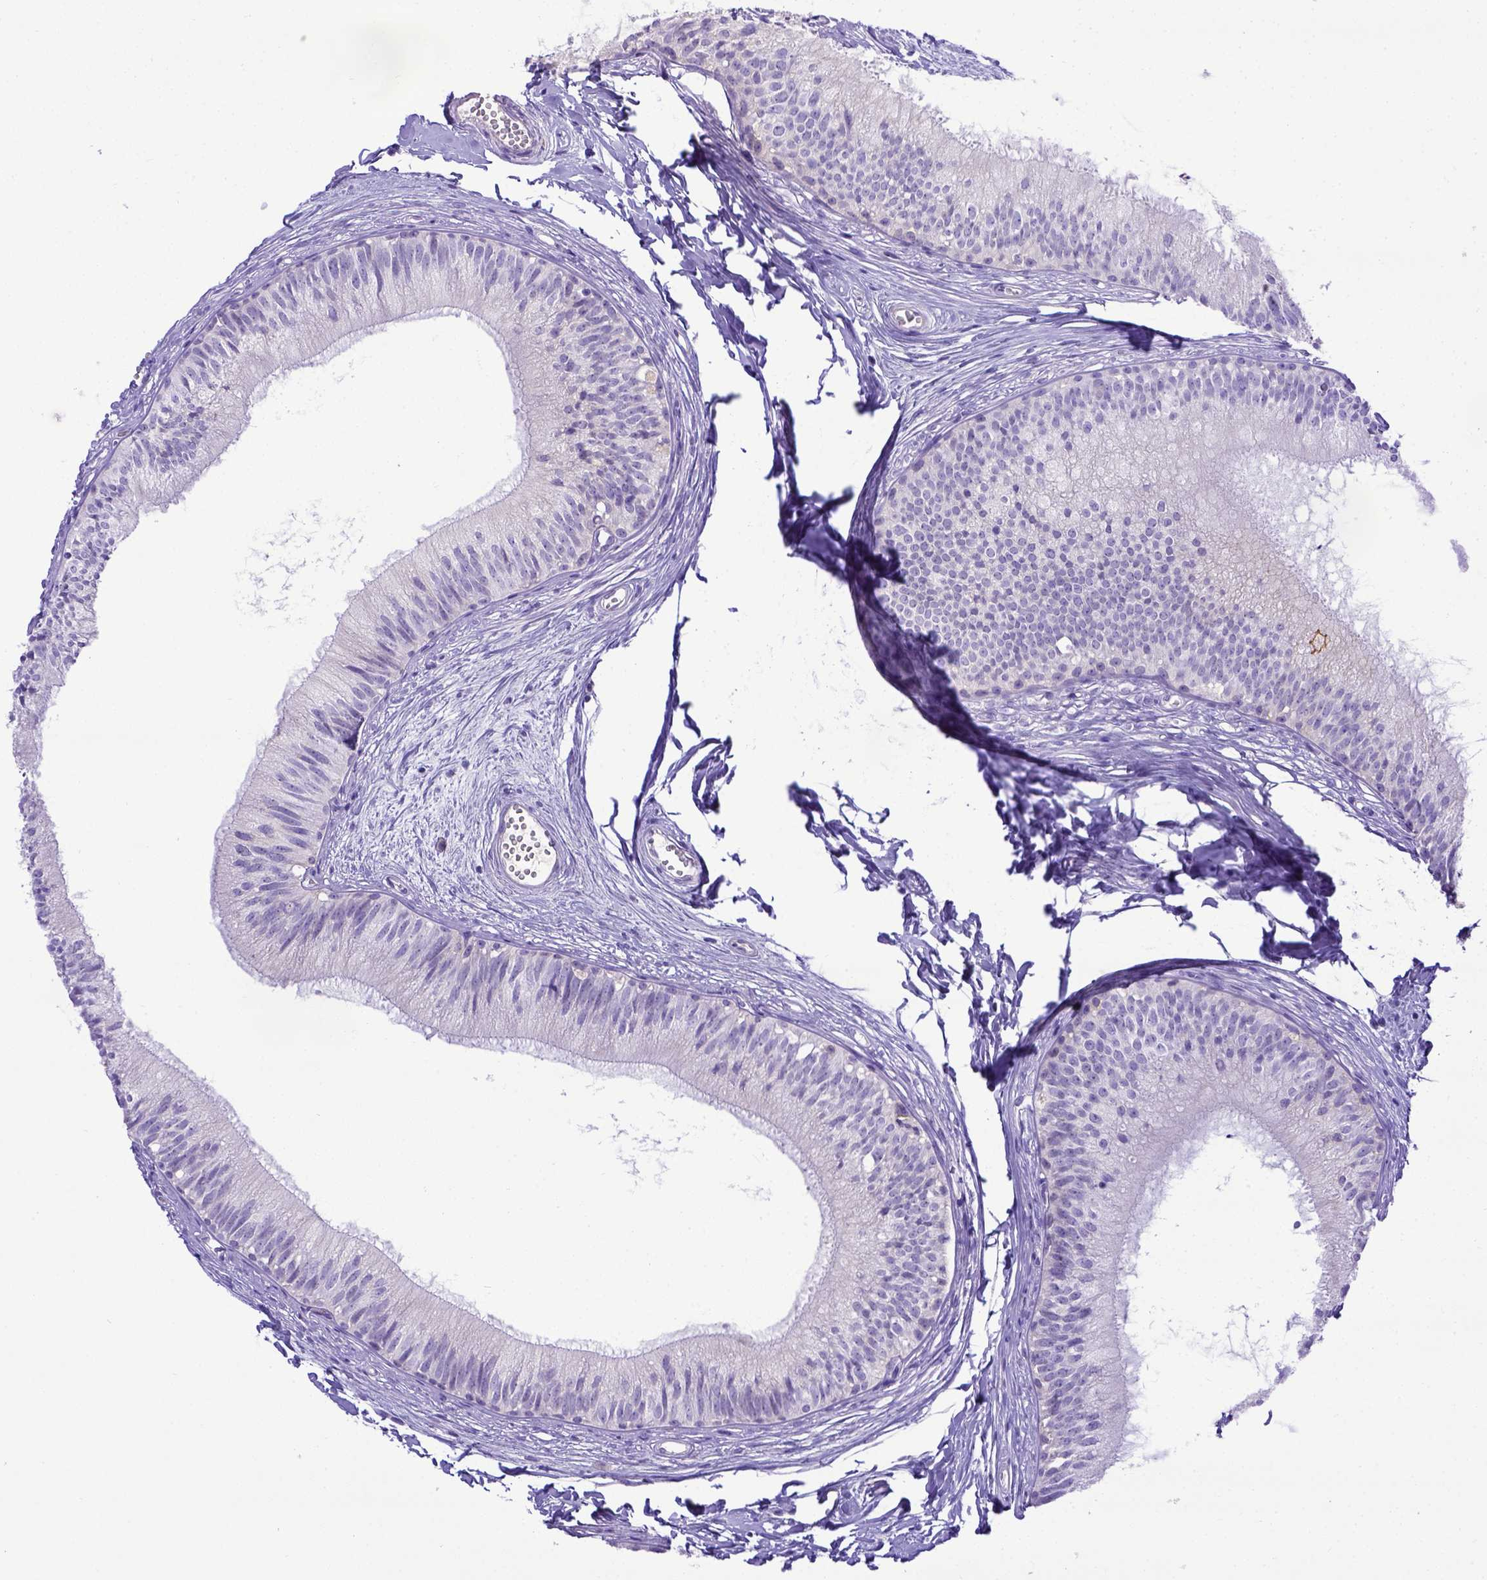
{"staining": {"intensity": "moderate", "quantity": "<25%", "location": "cytoplasmic/membranous"}, "tissue": "epididymis", "cell_type": "Glandular cells", "image_type": "normal", "snomed": [{"axis": "morphology", "description": "Normal tissue, NOS"}, {"axis": "topography", "description": "Epididymis"}], "caption": "Immunohistochemical staining of benign human epididymis demonstrates moderate cytoplasmic/membranous protein staining in approximately <25% of glandular cells. The staining is performed using DAB brown chromogen to label protein expression. The nuclei are counter-stained blue using hematoxylin.", "gene": "BTN1A1", "patient": {"sex": "male", "age": 29}}